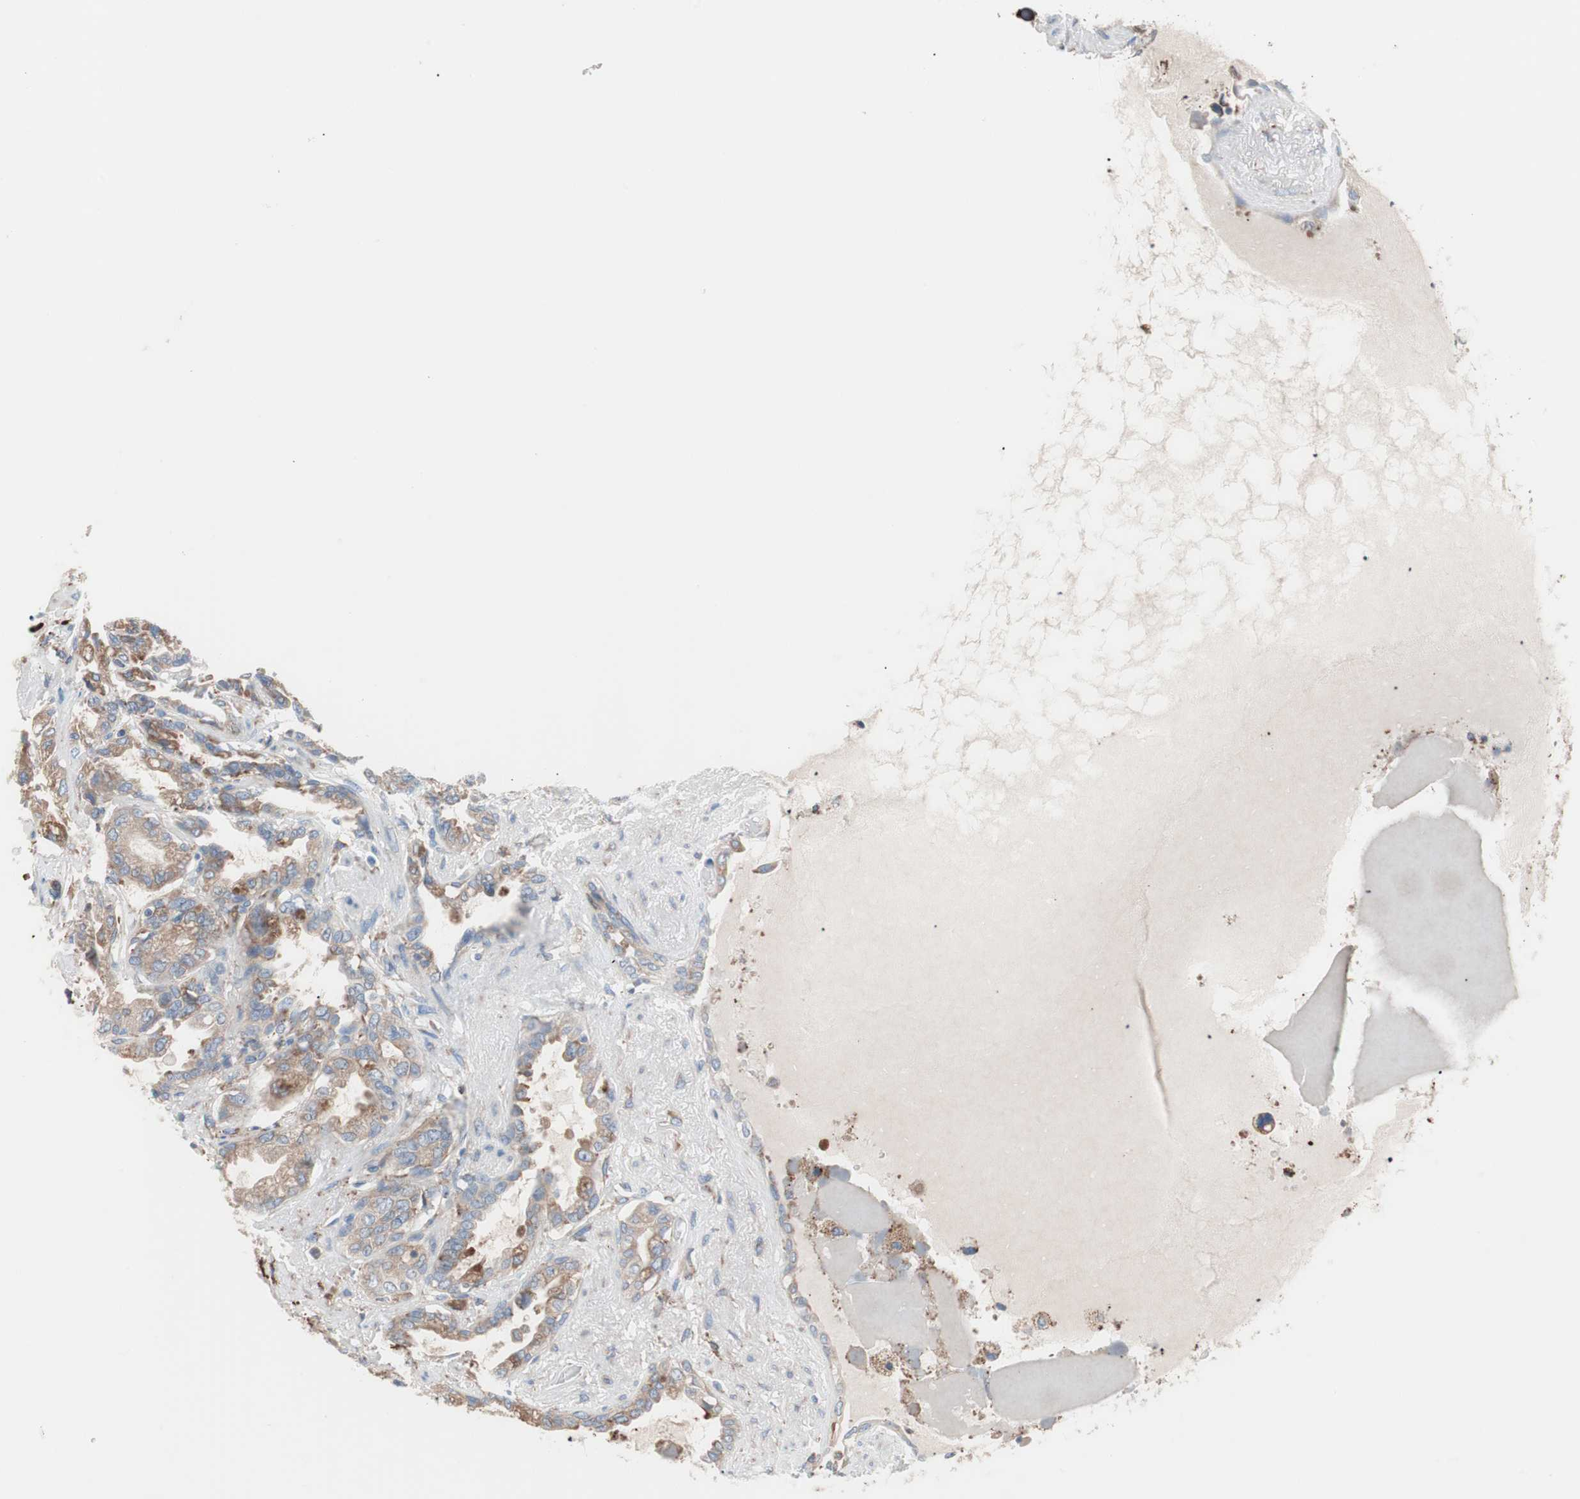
{"staining": {"intensity": "moderate", "quantity": ">75%", "location": "cytoplasmic/membranous"}, "tissue": "seminal vesicle", "cell_type": "Glandular cells", "image_type": "normal", "snomed": [{"axis": "morphology", "description": "Normal tissue, NOS"}, {"axis": "topography", "description": "Seminal veicle"}], "caption": "Immunohistochemical staining of benign seminal vesicle reveals >75% levels of moderate cytoplasmic/membranous protein staining in about >75% of glandular cells.", "gene": "SLC27A4", "patient": {"sex": "male", "age": 61}}